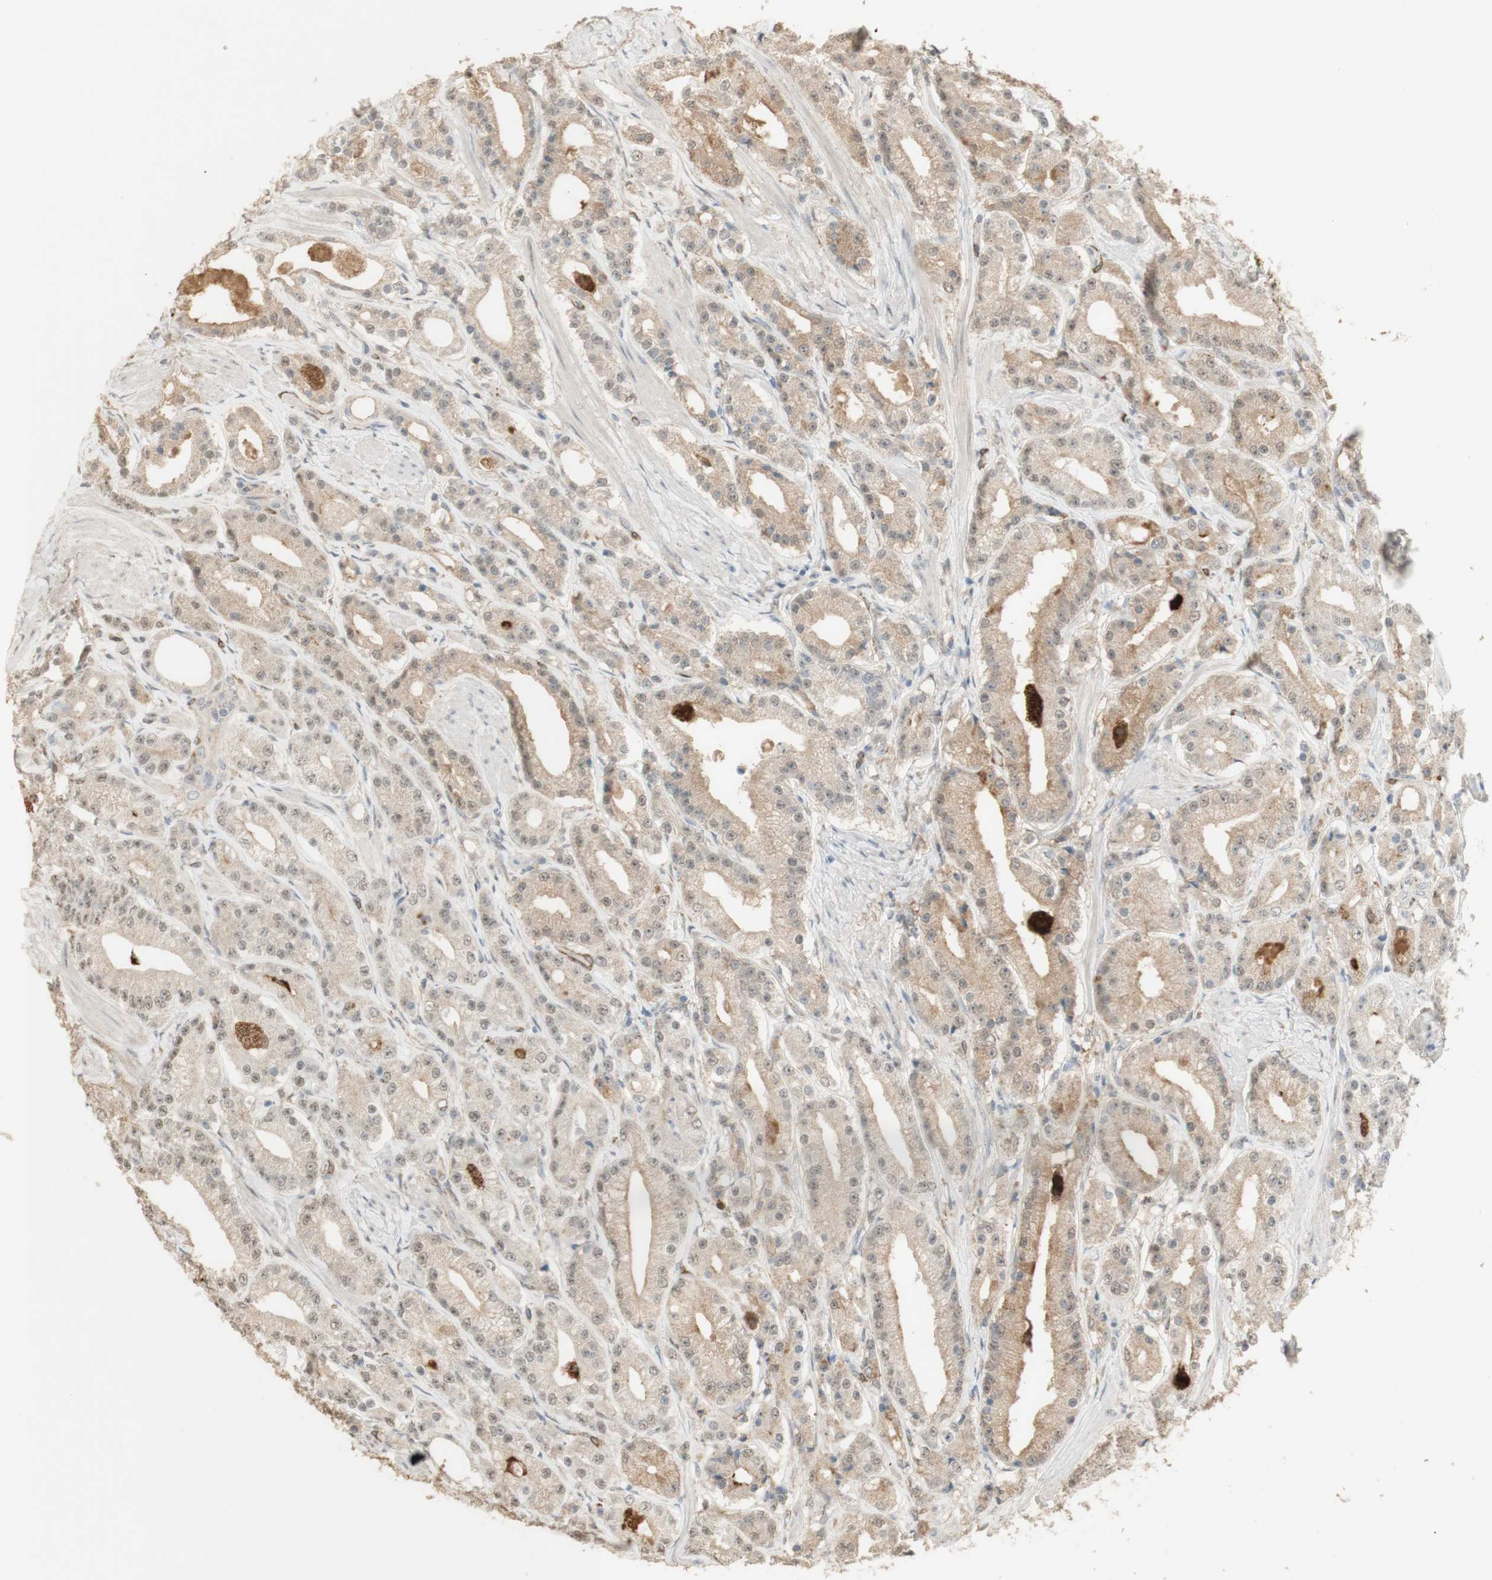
{"staining": {"intensity": "weak", "quantity": ">75%", "location": "cytoplasmic/membranous"}, "tissue": "prostate cancer", "cell_type": "Tumor cells", "image_type": "cancer", "snomed": [{"axis": "morphology", "description": "Adenocarcinoma, Low grade"}, {"axis": "topography", "description": "Prostate"}], "caption": "The image displays a brown stain indicating the presence of a protein in the cytoplasmic/membranous of tumor cells in prostate low-grade adenocarcinoma. (IHC, brightfield microscopy, high magnification).", "gene": "MUC3A", "patient": {"sex": "male", "age": 63}}